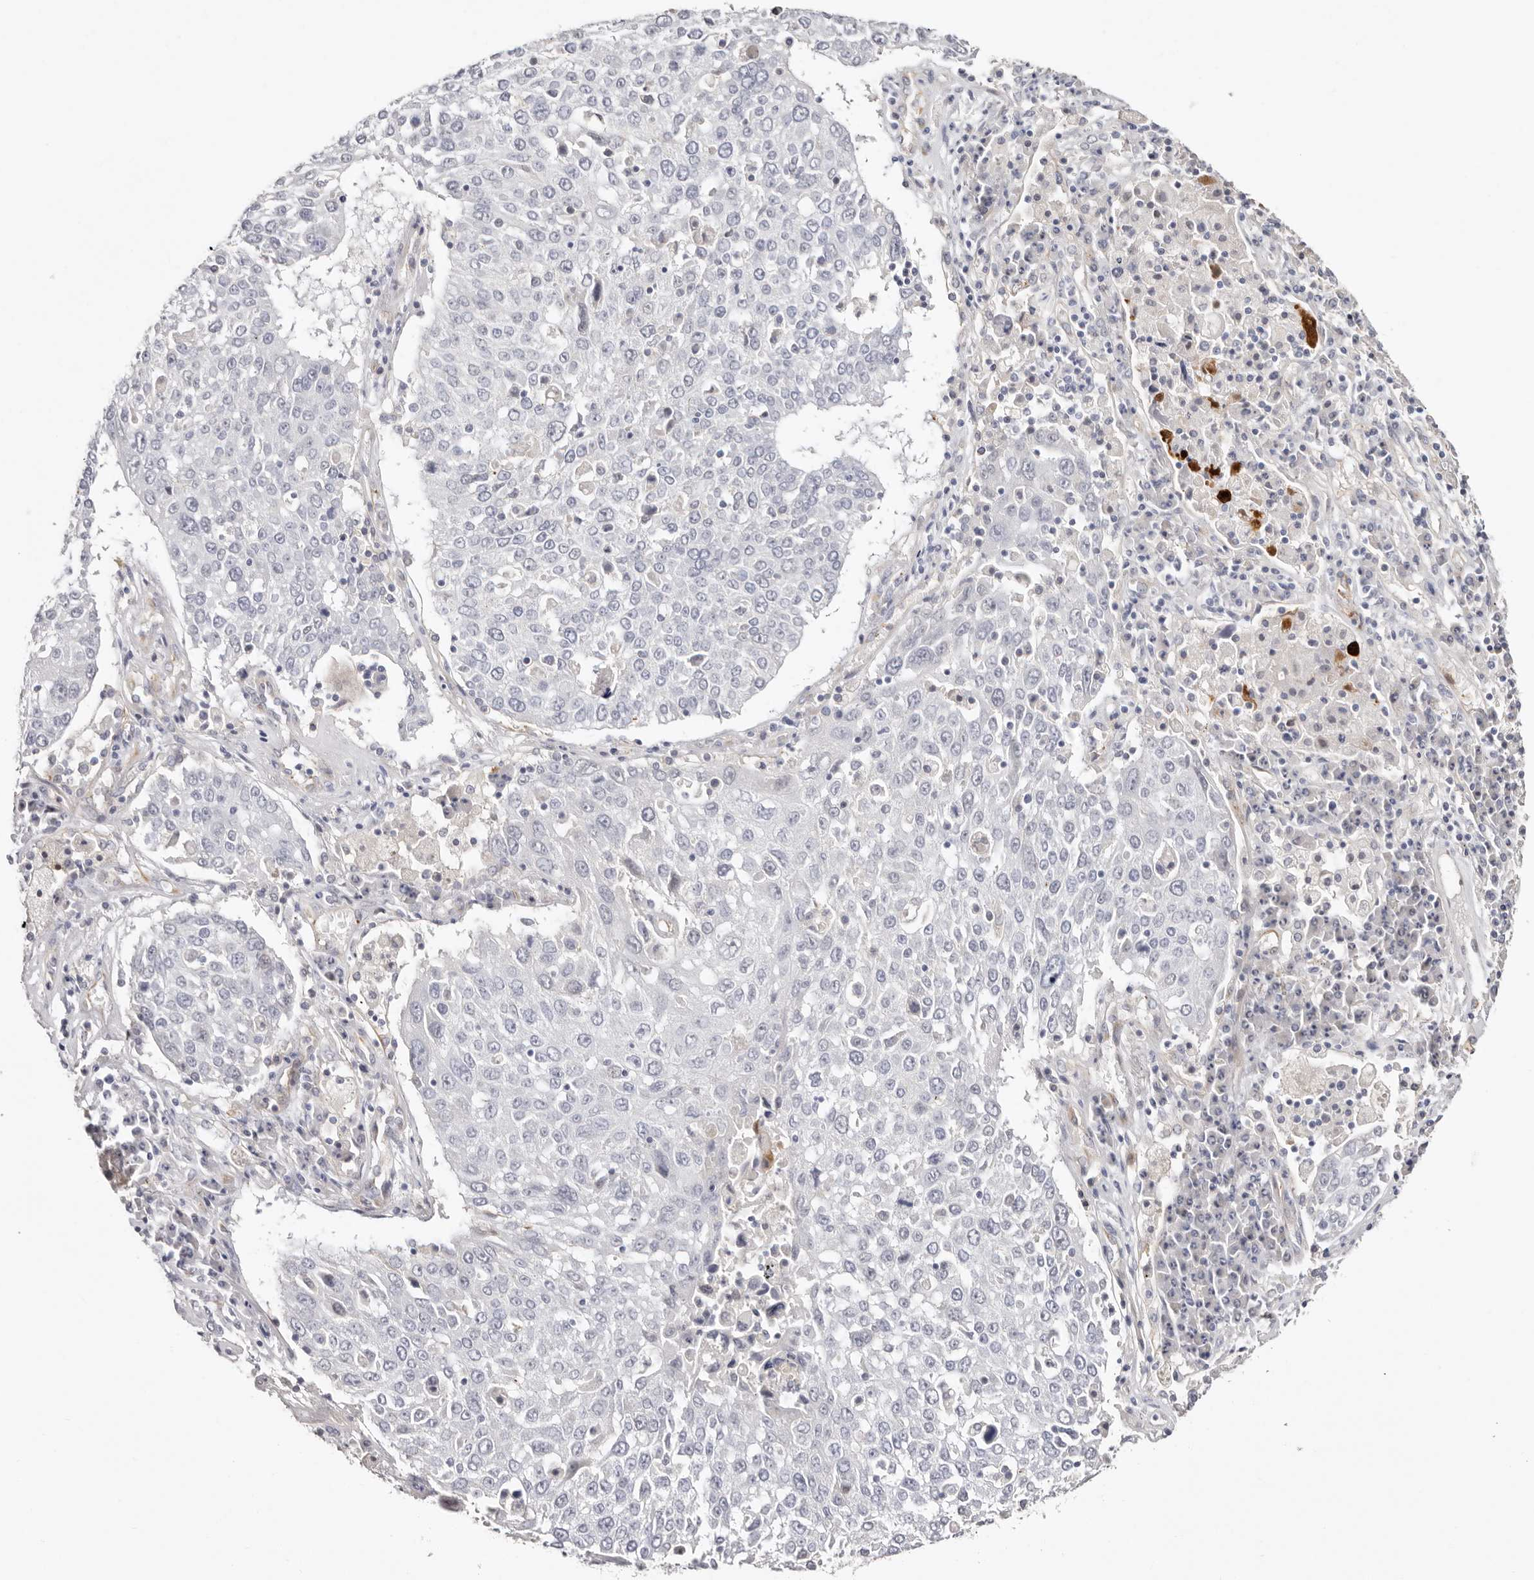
{"staining": {"intensity": "negative", "quantity": "none", "location": "none"}, "tissue": "lung cancer", "cell_type": "Tumor cells", "image_type": "cancer", "snomed": [{"axis": "morphology", "description": "Squamous cell carcinoma, NOS"}, {"axis": "topography", "description": "Lung"}], "caption": "Micrograph shows no significant protein staining in tumor cells of squamous cell carcinoma (lung). Nuclei are stained in blue.", "gene": "PKDCC", "patient": {"sex": "male", "age": 65}}